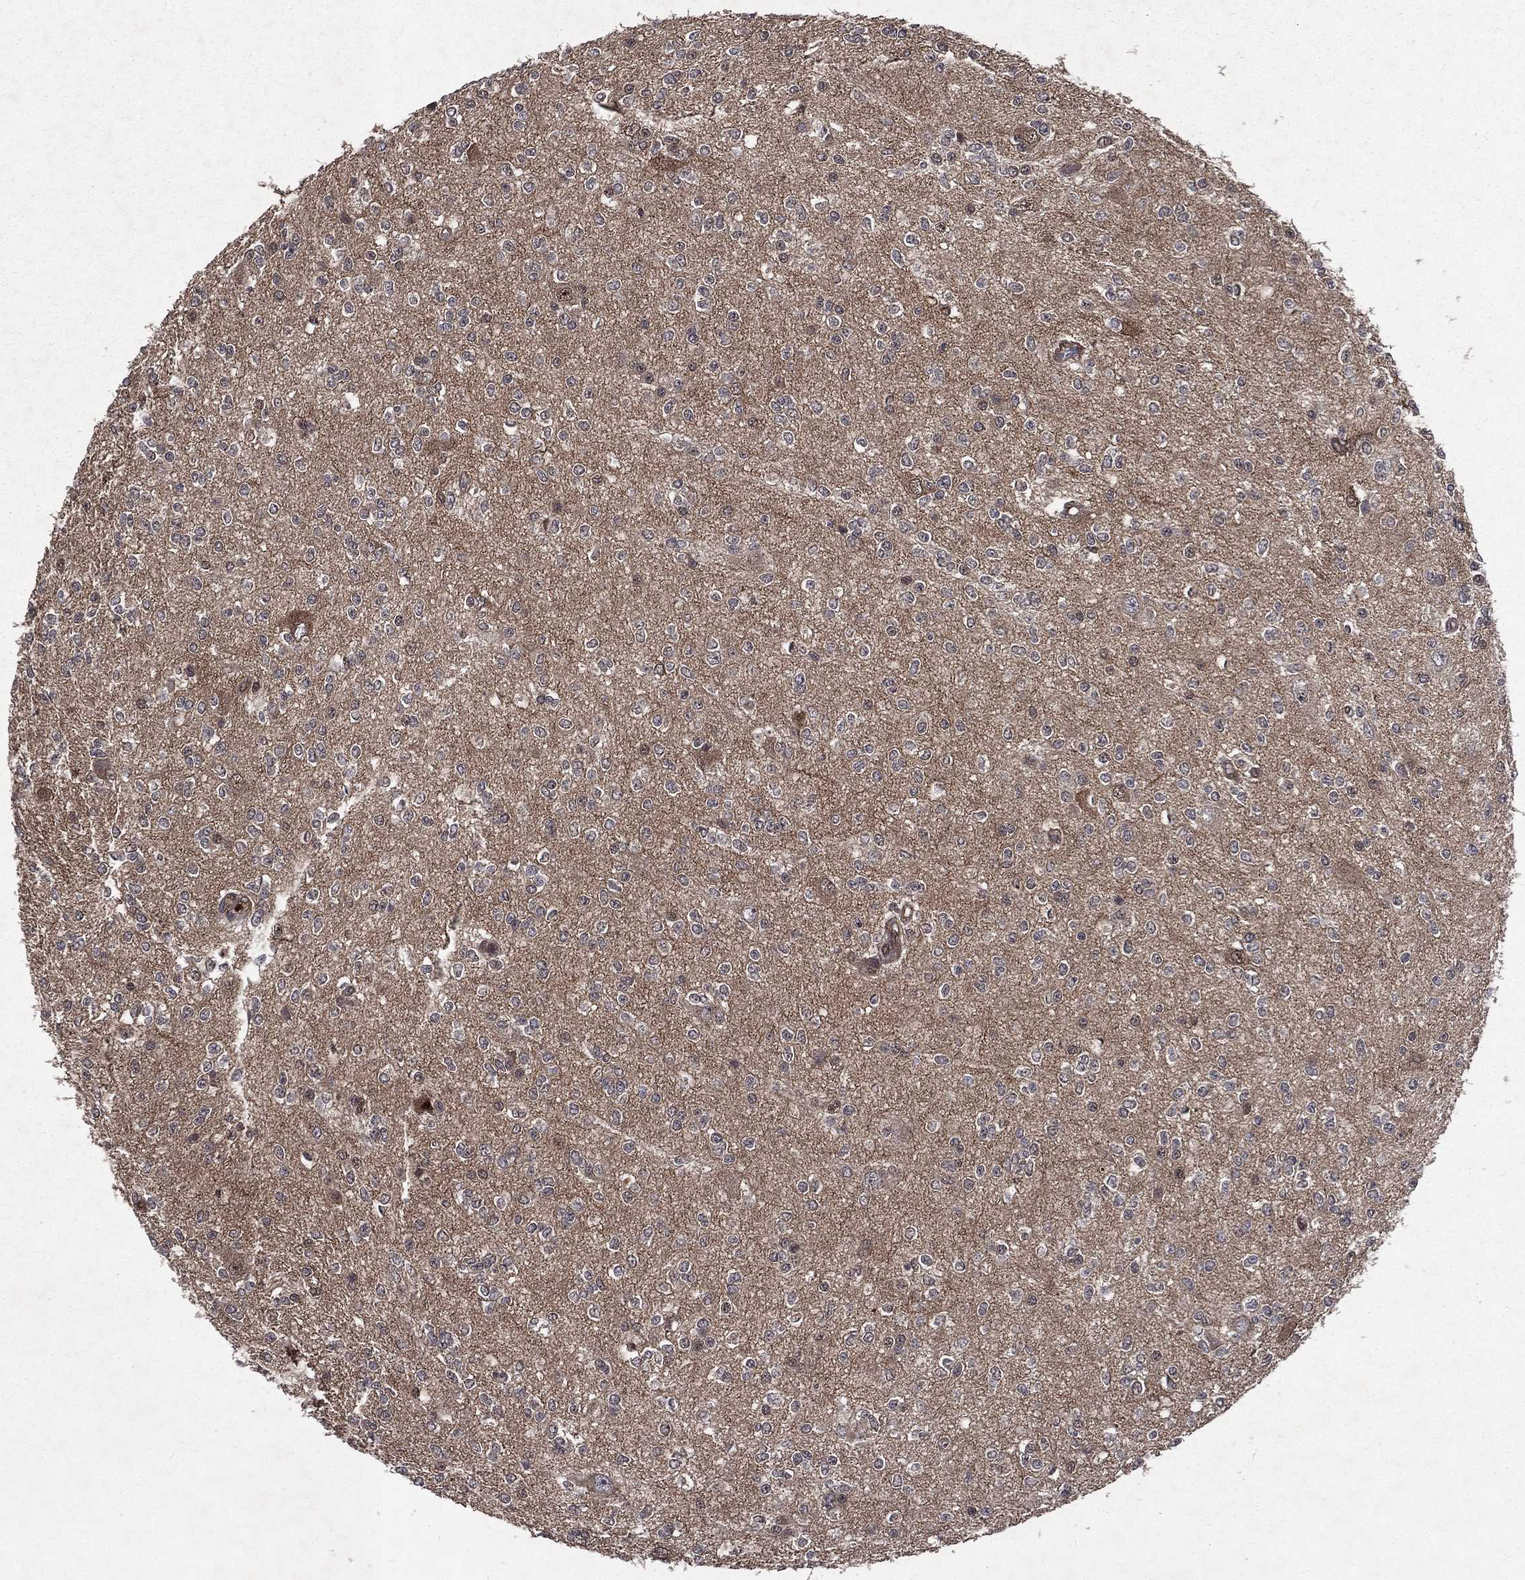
{"staining": {"intensity": "negative", "quantity": "none", "location": "none"}, "tissue": "glioma", "cell_type": "Tumor cells", "image_type": "cancer", "snomed": [{"axis": "morphology", "description": "Glioma, malignant, Low grade"}, {"axis": "topography", "description": "Brain"}], "caption": "Tumor cells are negative for brown protein staining in glioma.", "gene": "FGD1", "patient": {"sex": "male", "age": 67}}